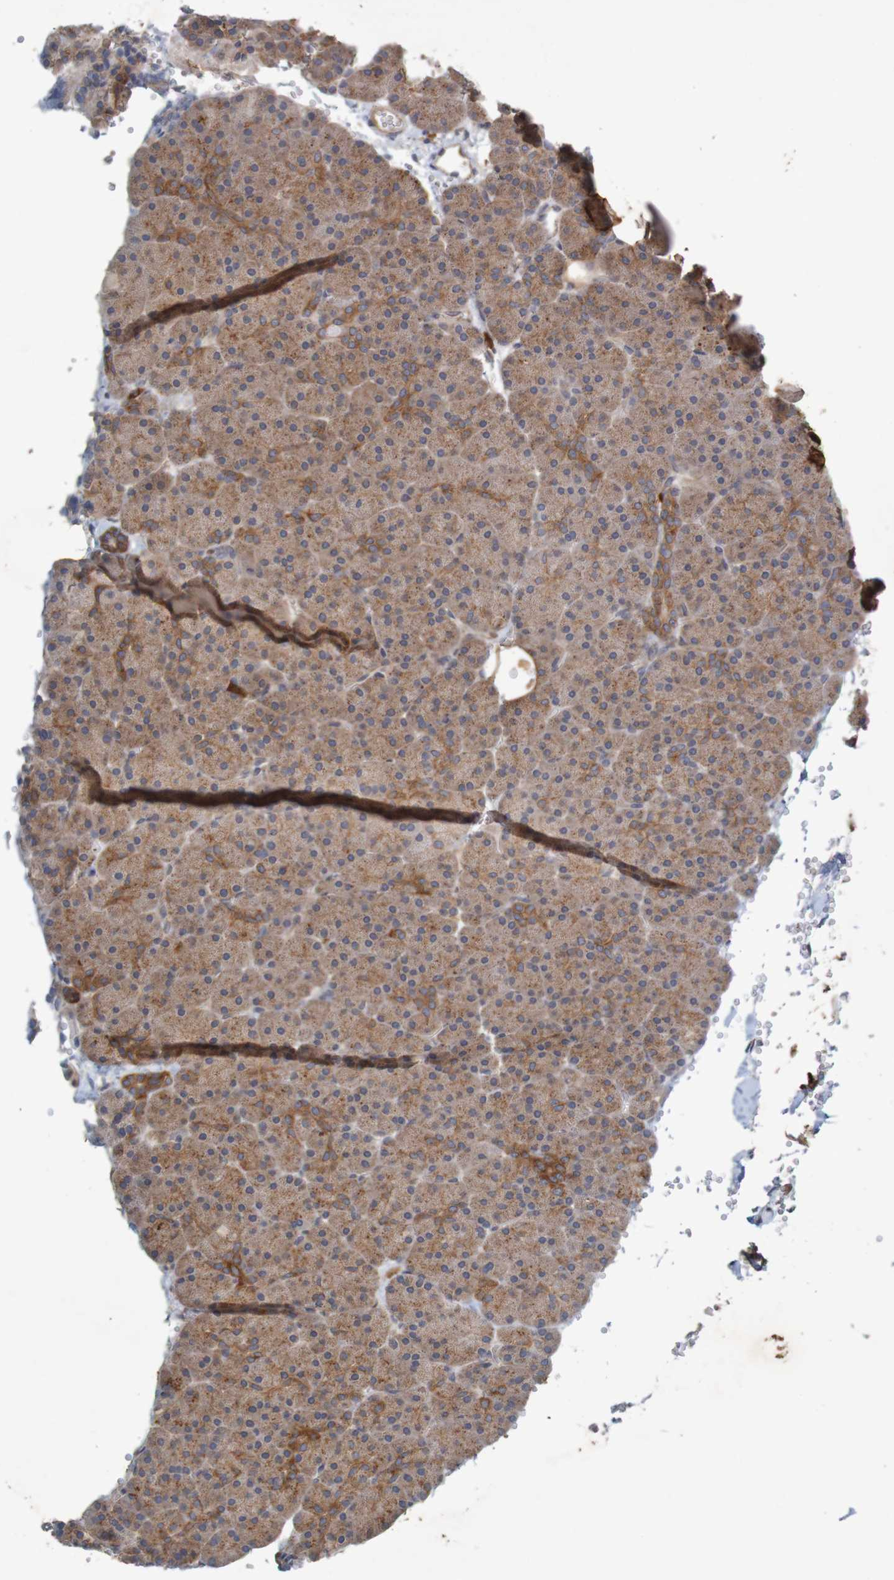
{"staining": {"intensity": "moderate", "quantity": ">75%", "location": "cytoplasmic/membranous"}, "tissue": "pancreas", "cell_type": "Exocrine glandular cells", "image_type": "normal", "snomed": [{"axis": "morphology", "description": "Normal tissue, NOS"}, {"axis": "topography", "description": "Pancreas"}], "caption": "IHC photomicrograph of normal pancreas: pancreas stained using immunohistochemistry displays medium levels of moderate protein expression localized specifically in the cytoplasmic/membranous of exocrine glandular cells, appearing as a cytoplasmic/membranous brown color.", "gene": "B3GAT2", "patient": {"sex": "female", "age": 35}}